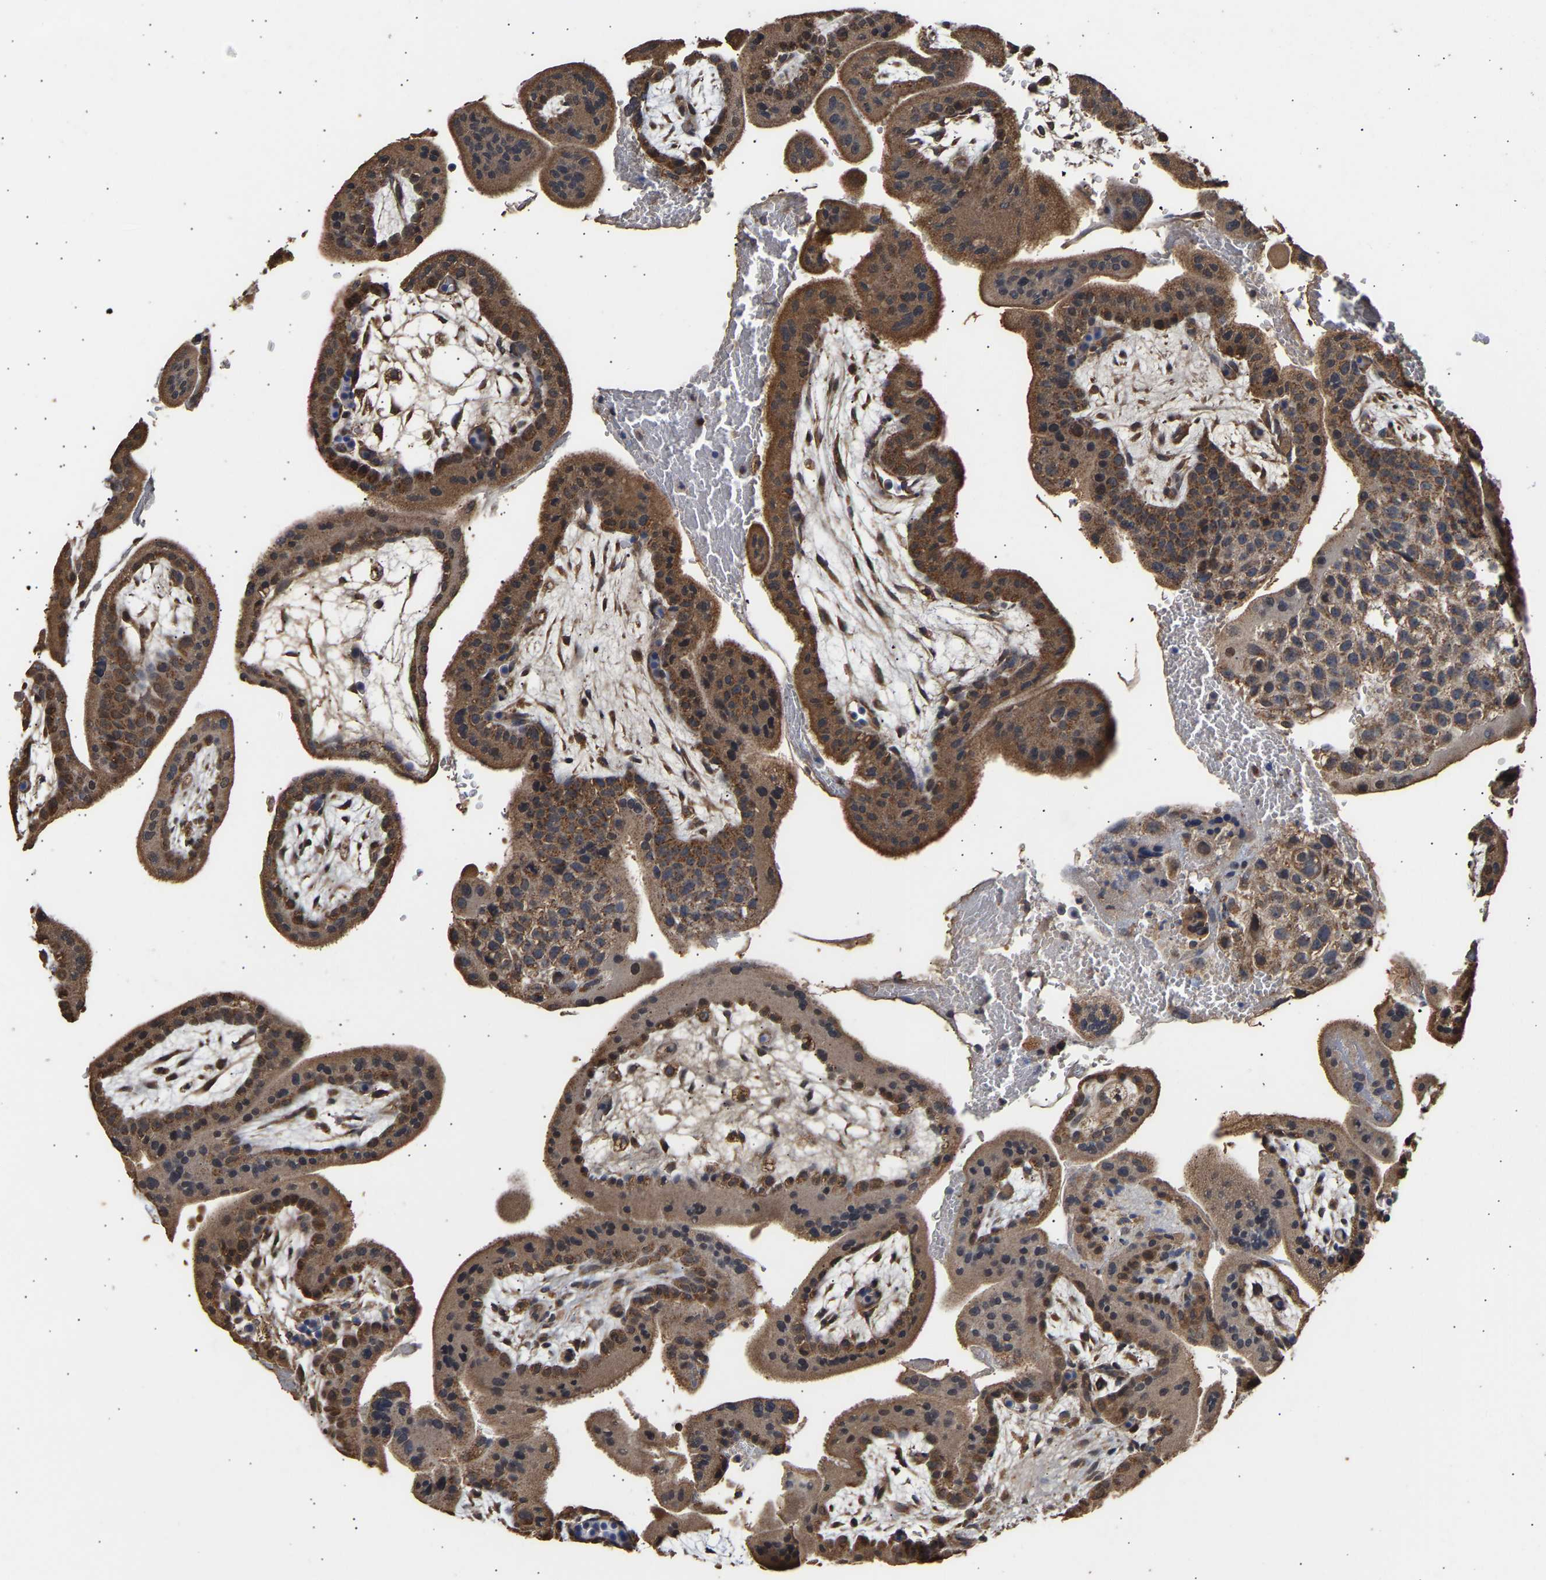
{"staining": {"intensity": "moderate", "quantity": ">75%", "location": "cytoplasmic/membranous"}, "tissue": "placenta", "cell_type": "Decidual cells", "image_type": "normal", "snomed": [{"axis": "morphology", "description": "Normal tissue, NOS"}, {"axis": "topography", "description": "Placenta"}], "caption": "Unremarkable placenta exhibits moderate cytoplasmic/membranous staining in about >75% of decidual cells.", "gene": "ZNF26", "patient": {"sex": "female", "age": 35}}